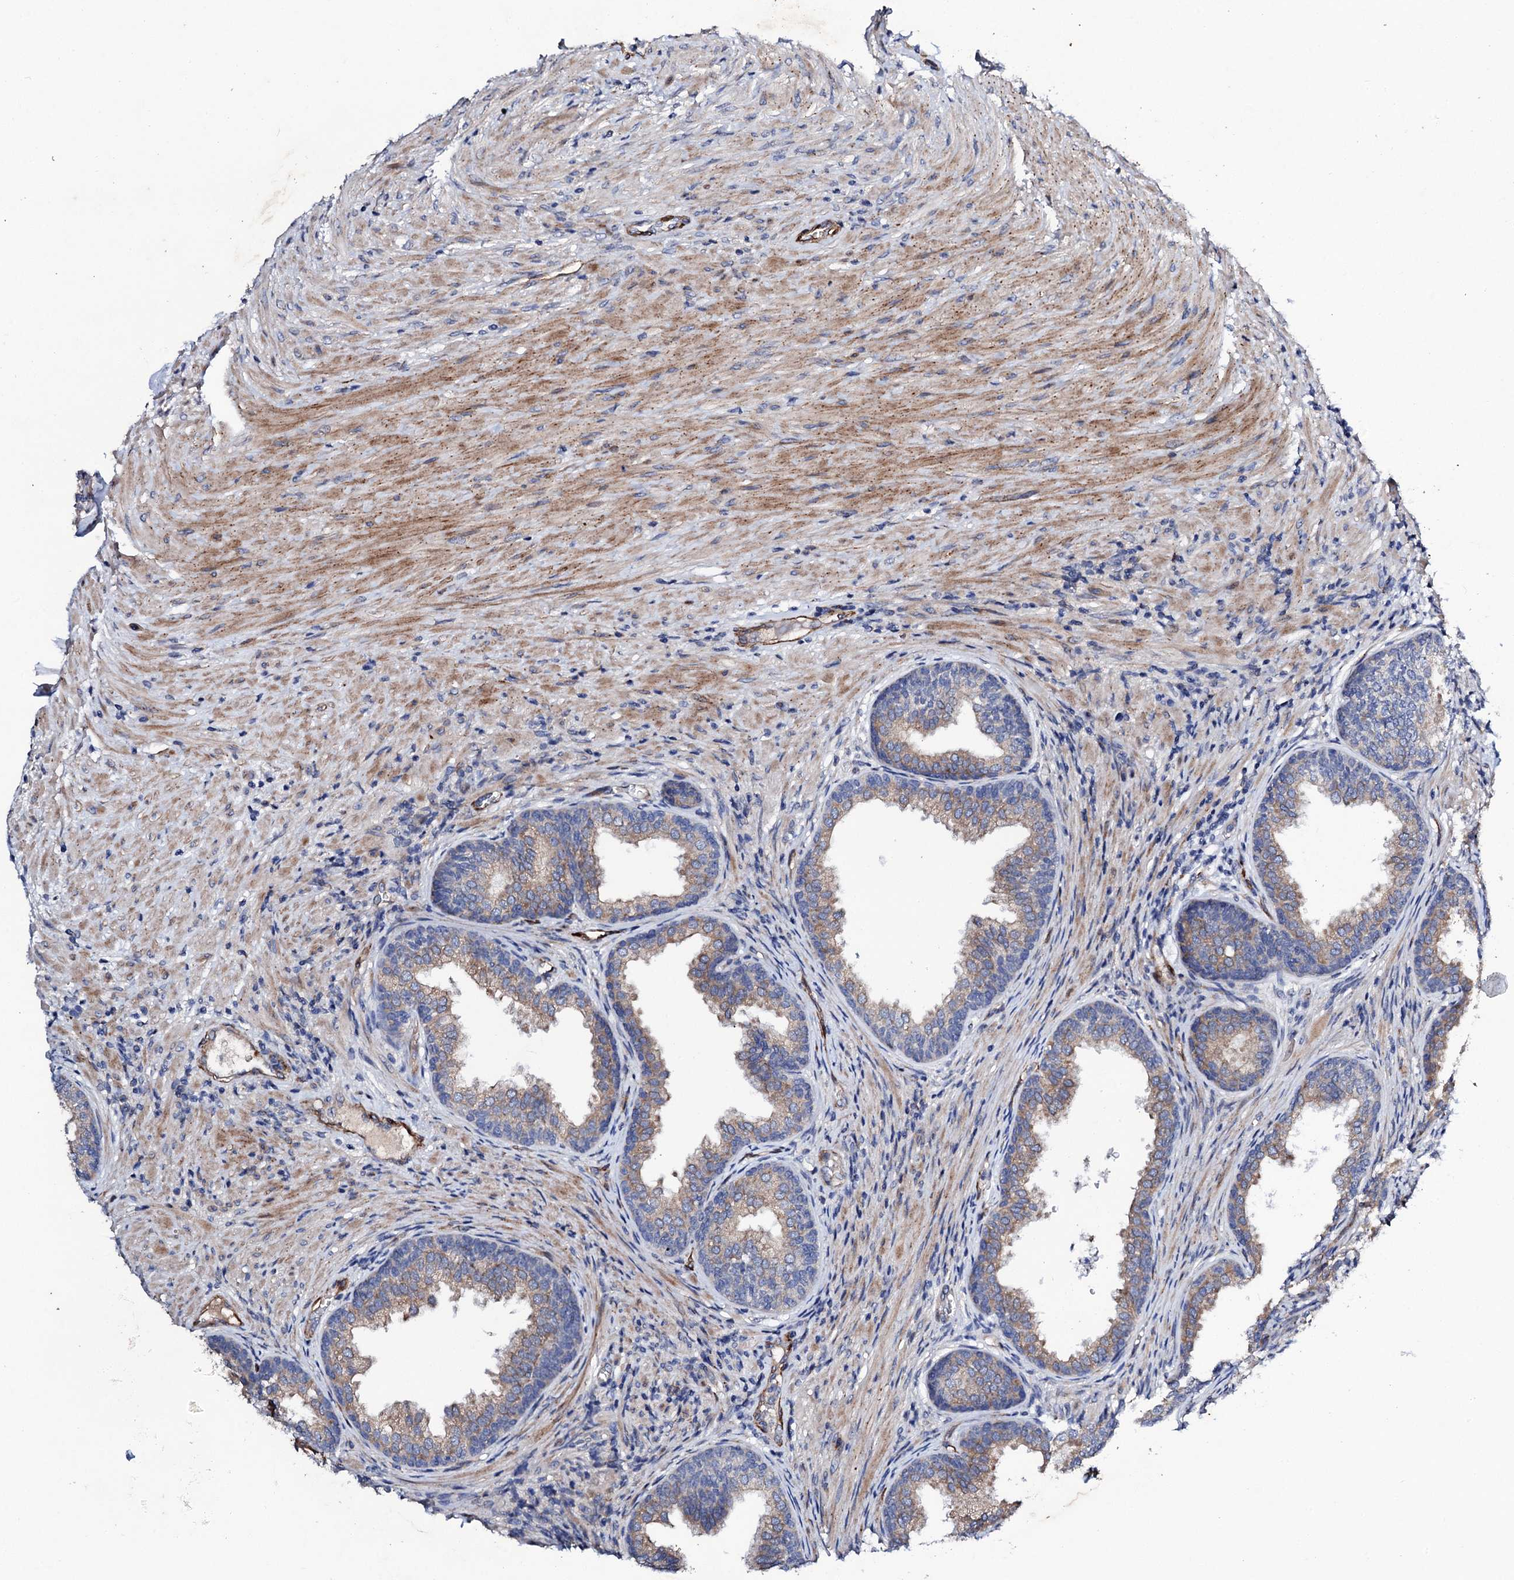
{"staining": {"intensity": "weak", "quantity": ">75%", "location": "cytoplasmic/membranous"}, "tissue": "prostate", "cell_type": "Glandular cells", "image_type": "normal", "snomed": [{"axis": "morphology", "description": "Normal tissue, NOS"}, {"axis": "topography", "description": "Prostate"}], "caption": "IHC histopathology image of benign human prostate stained for a protein (brown), which displays low levels of weak cytoplasmic/membranous staining in about >75% of glandular cells.", "gene": "DBX1", "patient": {"sex": "male", "age": 76}}